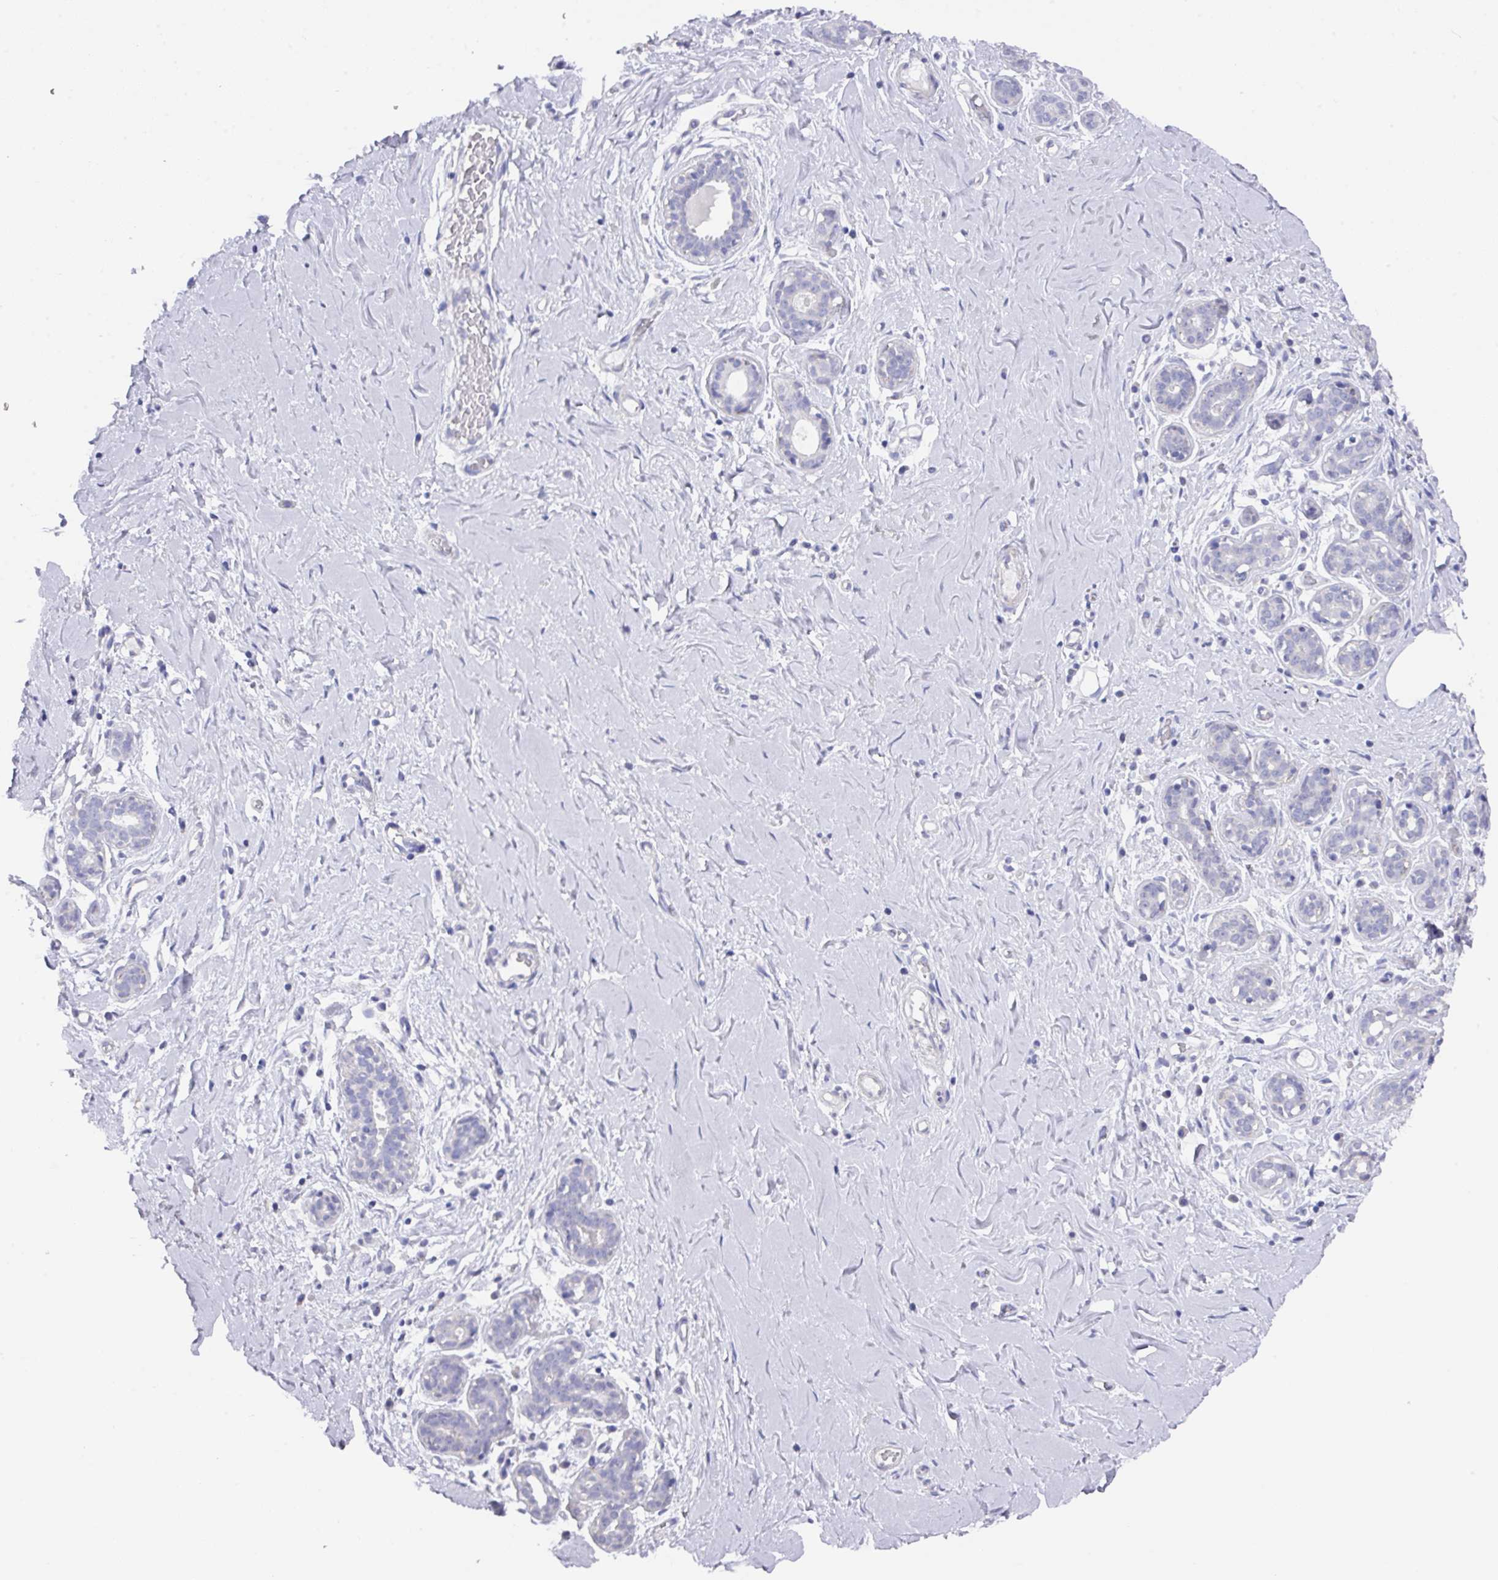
{"staining": {"intensity": "negative", "quantity": "none", "location": "none"}, "tissue": "breast", "cell_type": "Adipocytes", "image_type": "normal", "snomed": [{"axis": "morphology", "description": "Normal tissue, NOS"}, {"axis": "topography", "description": "Breast"}], "caption": "This micrograph is of benign breast stained with IHC to label a protein in brown with the nuclei are counter-stained blue. There is no staining in adipocytes.", "gene": "DAZ1", "patient": {"sex": "female", "age": 27}}